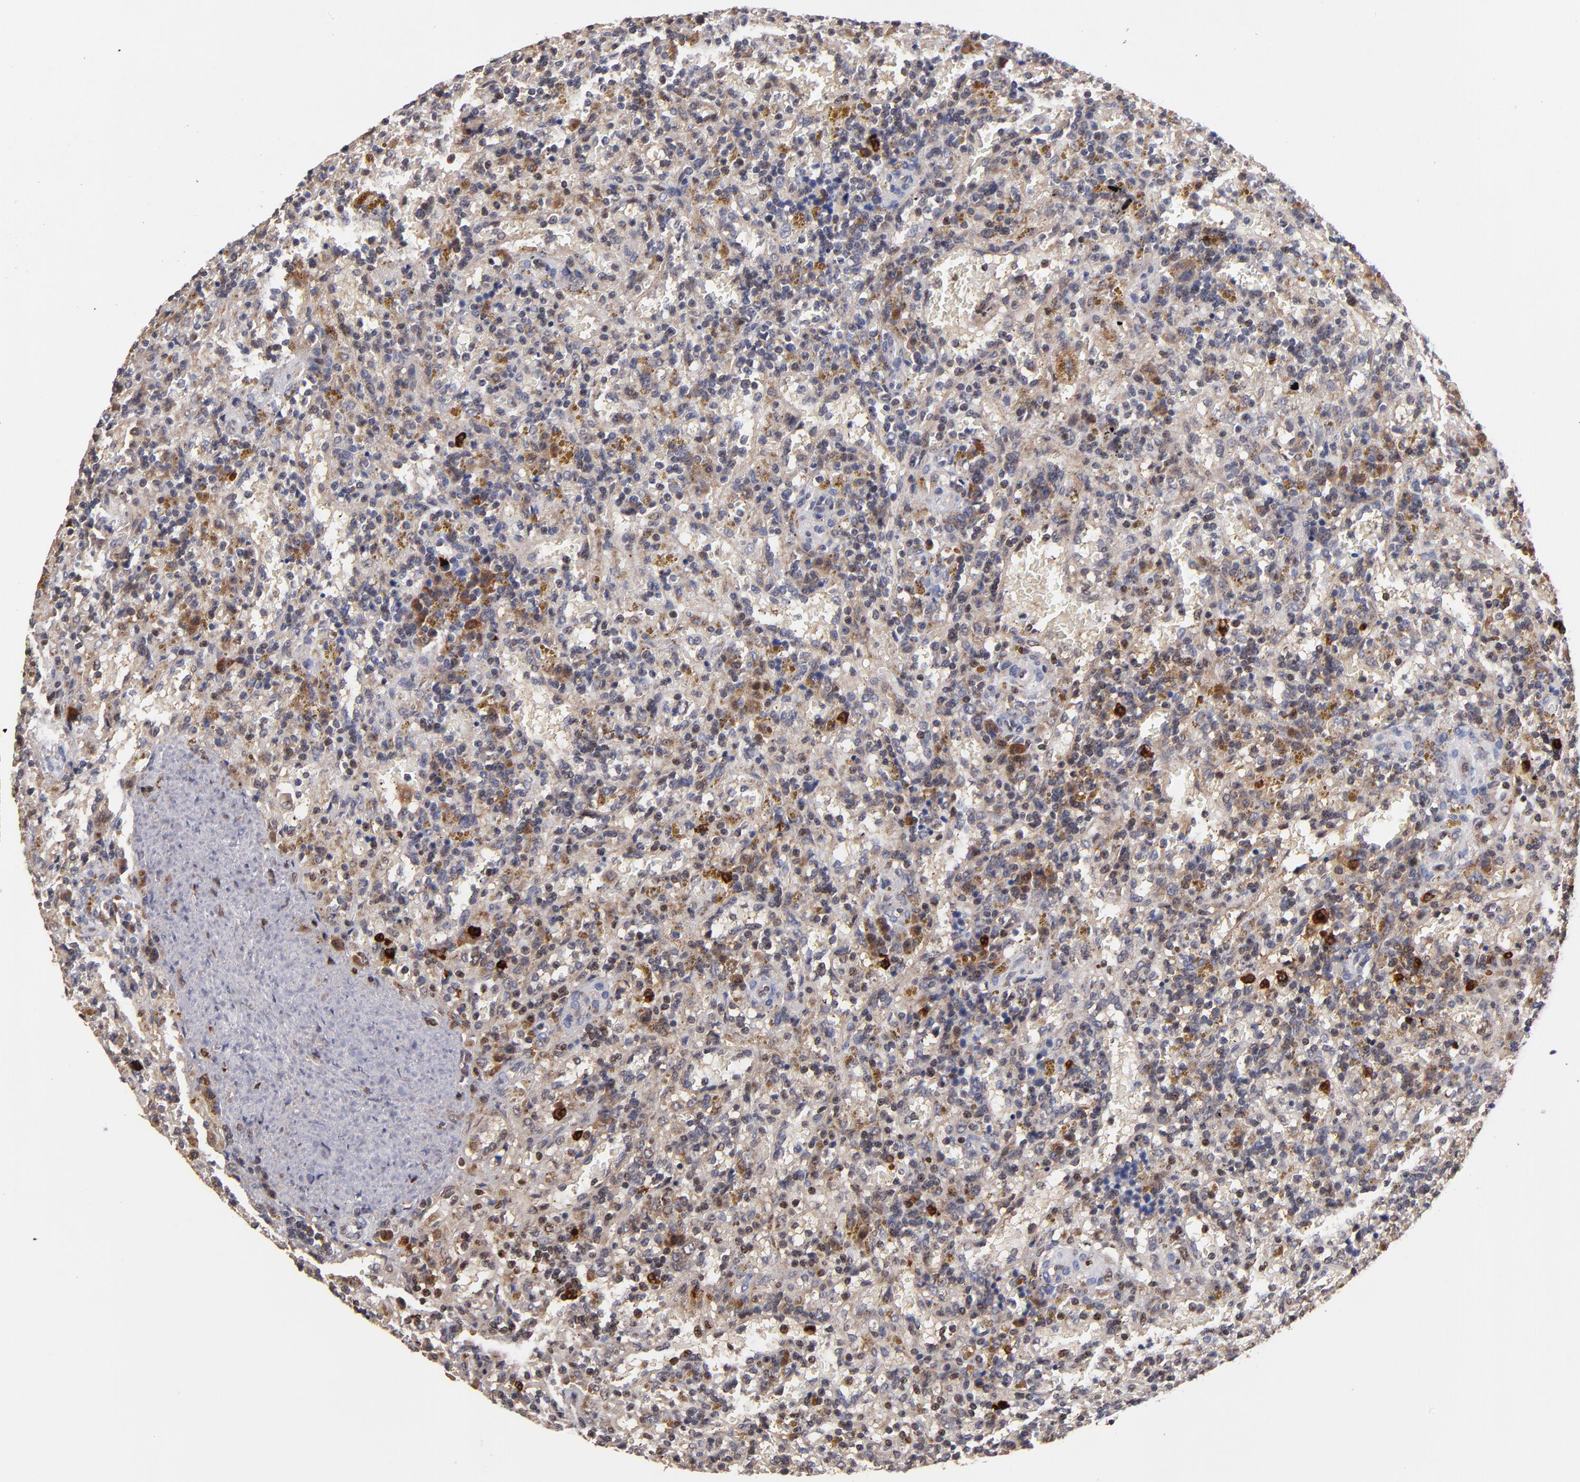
{"staining": {"intensity": "moderate", "quantity": "25%-75%", "location": "cytoplasmic/membranous"}, "tissue": "lymphoma", "cell_type": "Tumor cells", "image_type": "cancer", "snomed": [{"axis": "morphology", "description": "Malignant lymphoma, non-Hodgkin's type, Low grade"}, {"axis": "topography", "description": "Spleen"}], "caption": "Lymphoma was stained to show a protein in brown. There is medium levels of moderate cytoplasmic/membranous expression in about 25%-75% of tumor cells. (DAB IHC, brown staining for protein, blue staining for nuclei).", "gene": "DIABLO", "patient": {"sex": "female", "age": 65}}